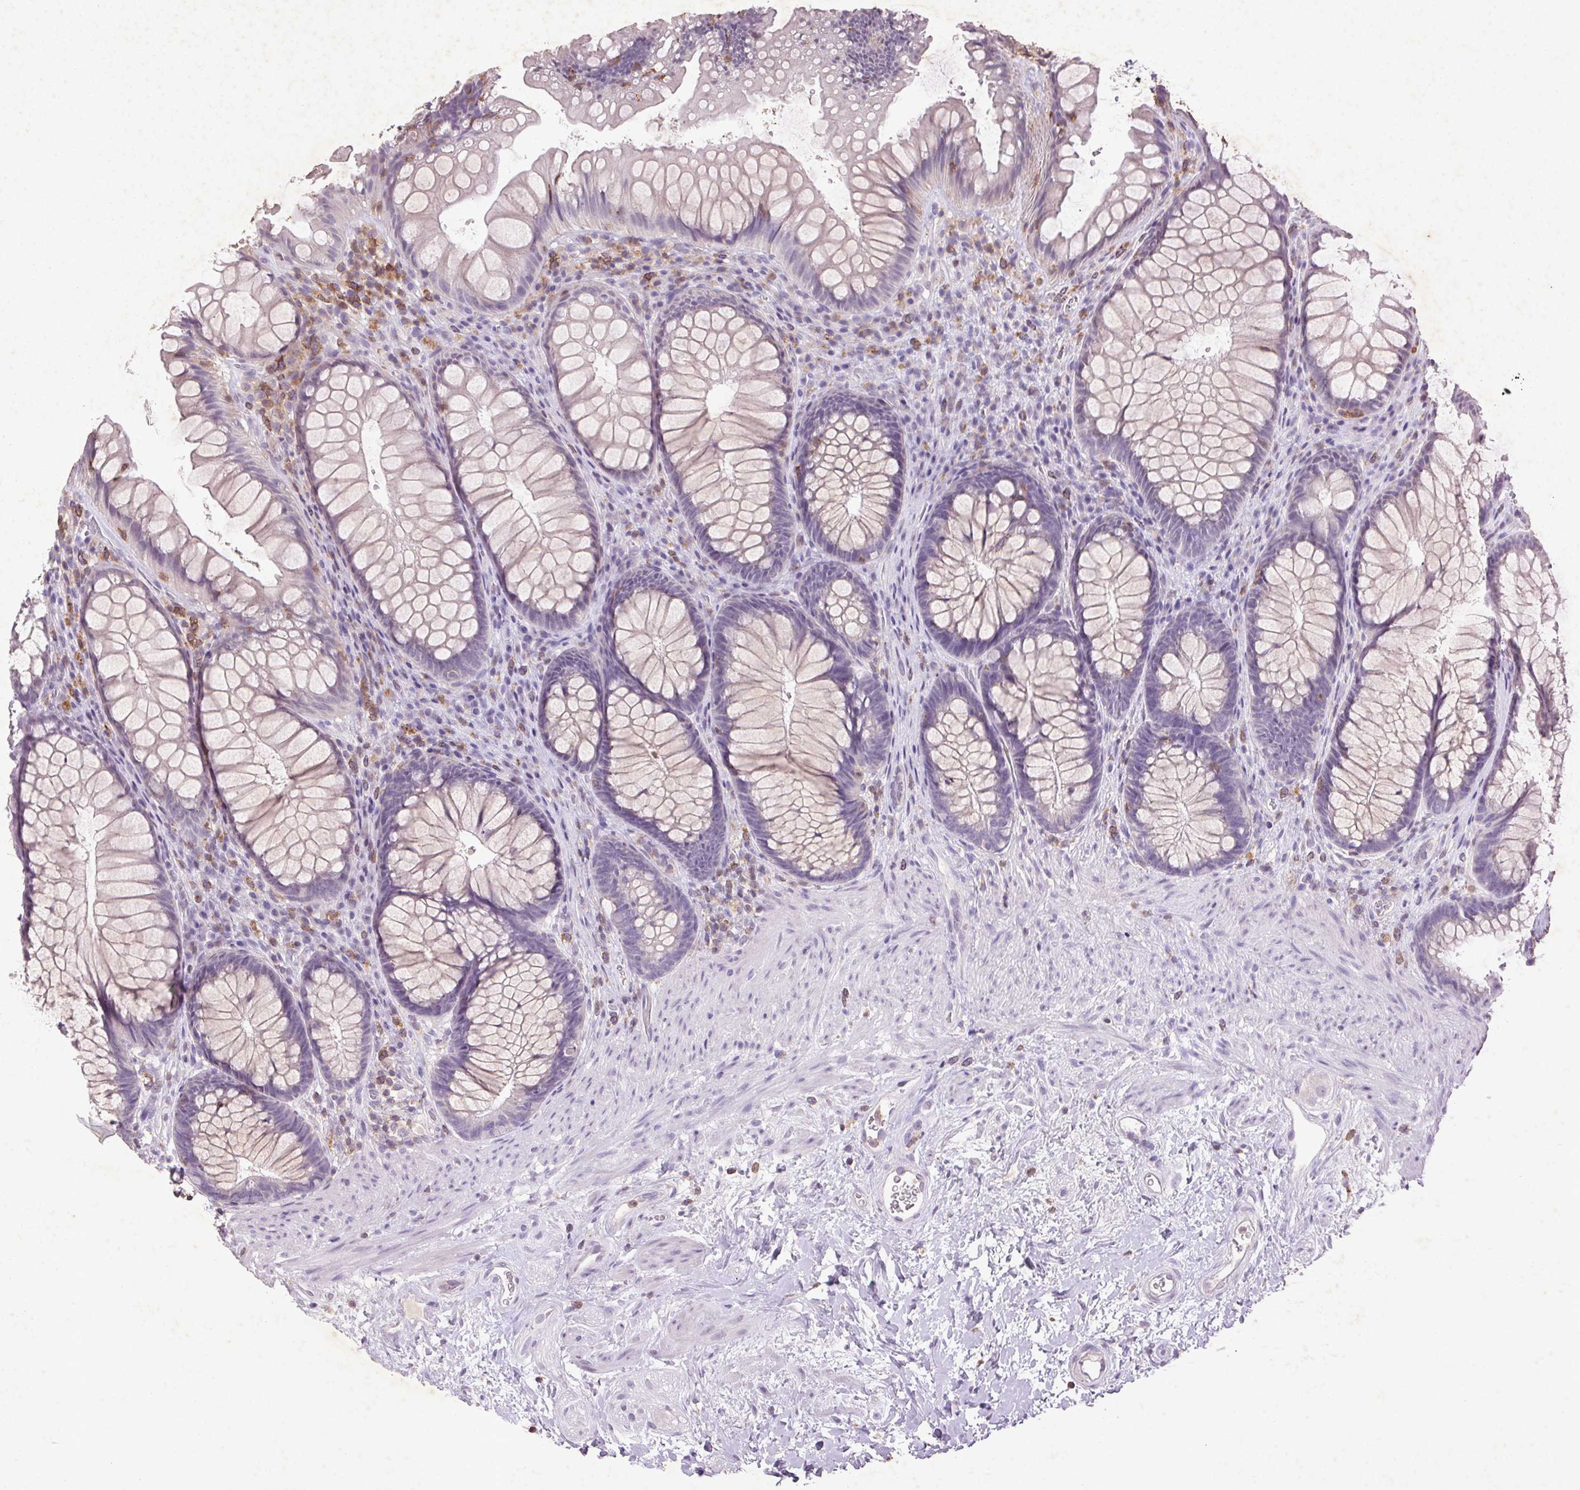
{"staining": {"intensity": "weak", "quantity": "<25%", "location": "cytoplasmic/membranous"}, "tissue": "rectum", "cell_type": "Glandular cells", "image_type": "normal", "snomed": [{"axis": "morphology", "description": "Normal tissue, NOS"}, {"axis": "topography", "description": "Smooth muscle"}, {"axis": "topography", "description": "Rectum"}], "caption": "IHC histopathology image of unremarkable rectum: human rectum stained with DAB reveals no significant protein positivity in glandular cells.", "gene": "FNDC7", "patient": {"sex": "male", "age": 53}}